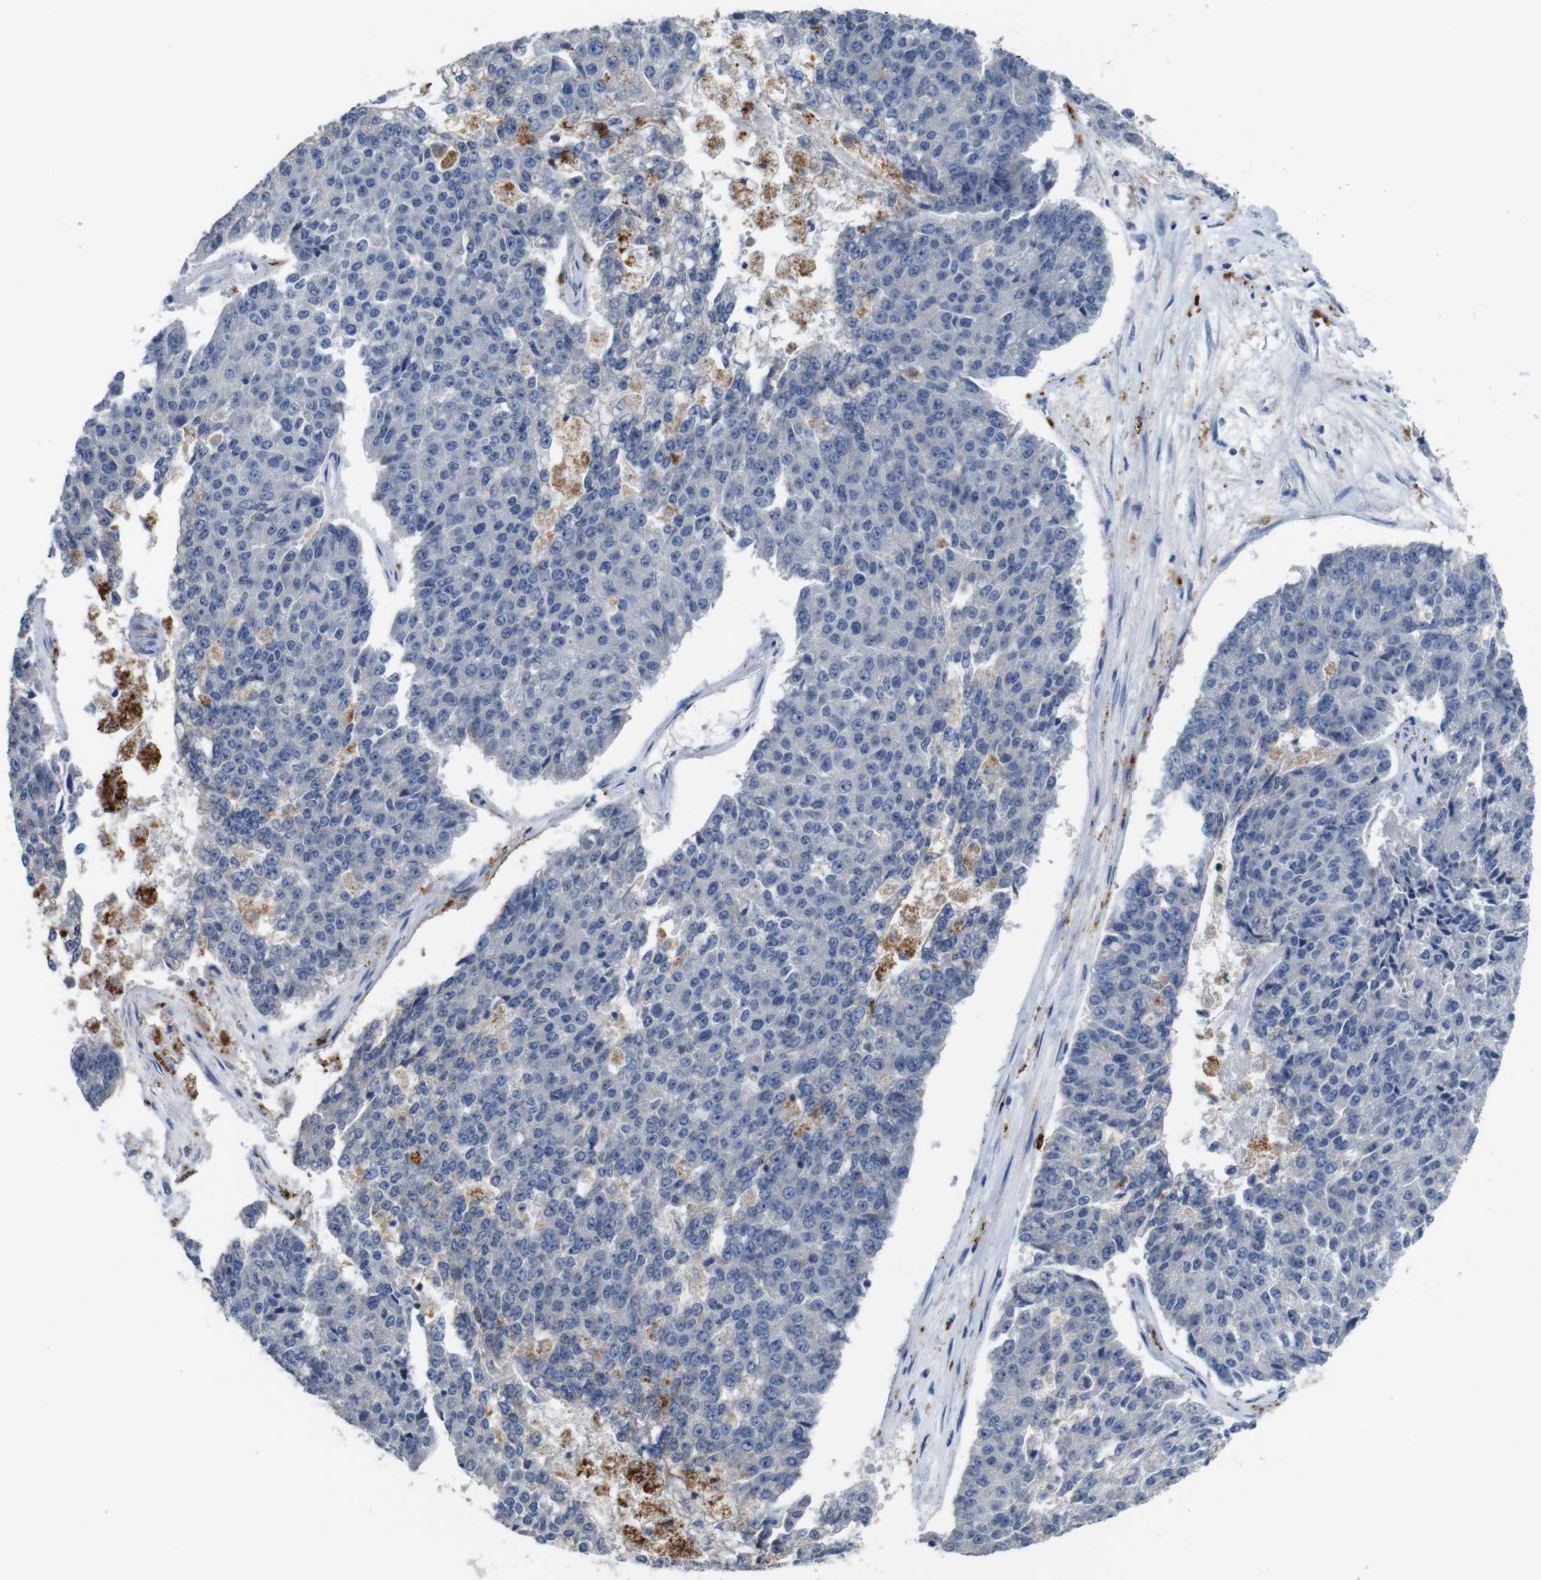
{"staining": {"intensity": "negative", "quantity": "none", "location": "none"}, "tissue": "pancreatic cancer", "cell_type": "Tumor cells", "image_type": "cancer", "snomed": [{"axis": "morphology", "description": "Adenocarcinoma, NOS"}, {"axis": "topography", "description": "Pancreas"}], "caption": "Immunohistochemical staining of human pancreatic adenocarcinoma exhibits no significant expression in tumor cells.", "gene": "SLC2A8", "patient": {"sex": "male", "age": 50}}